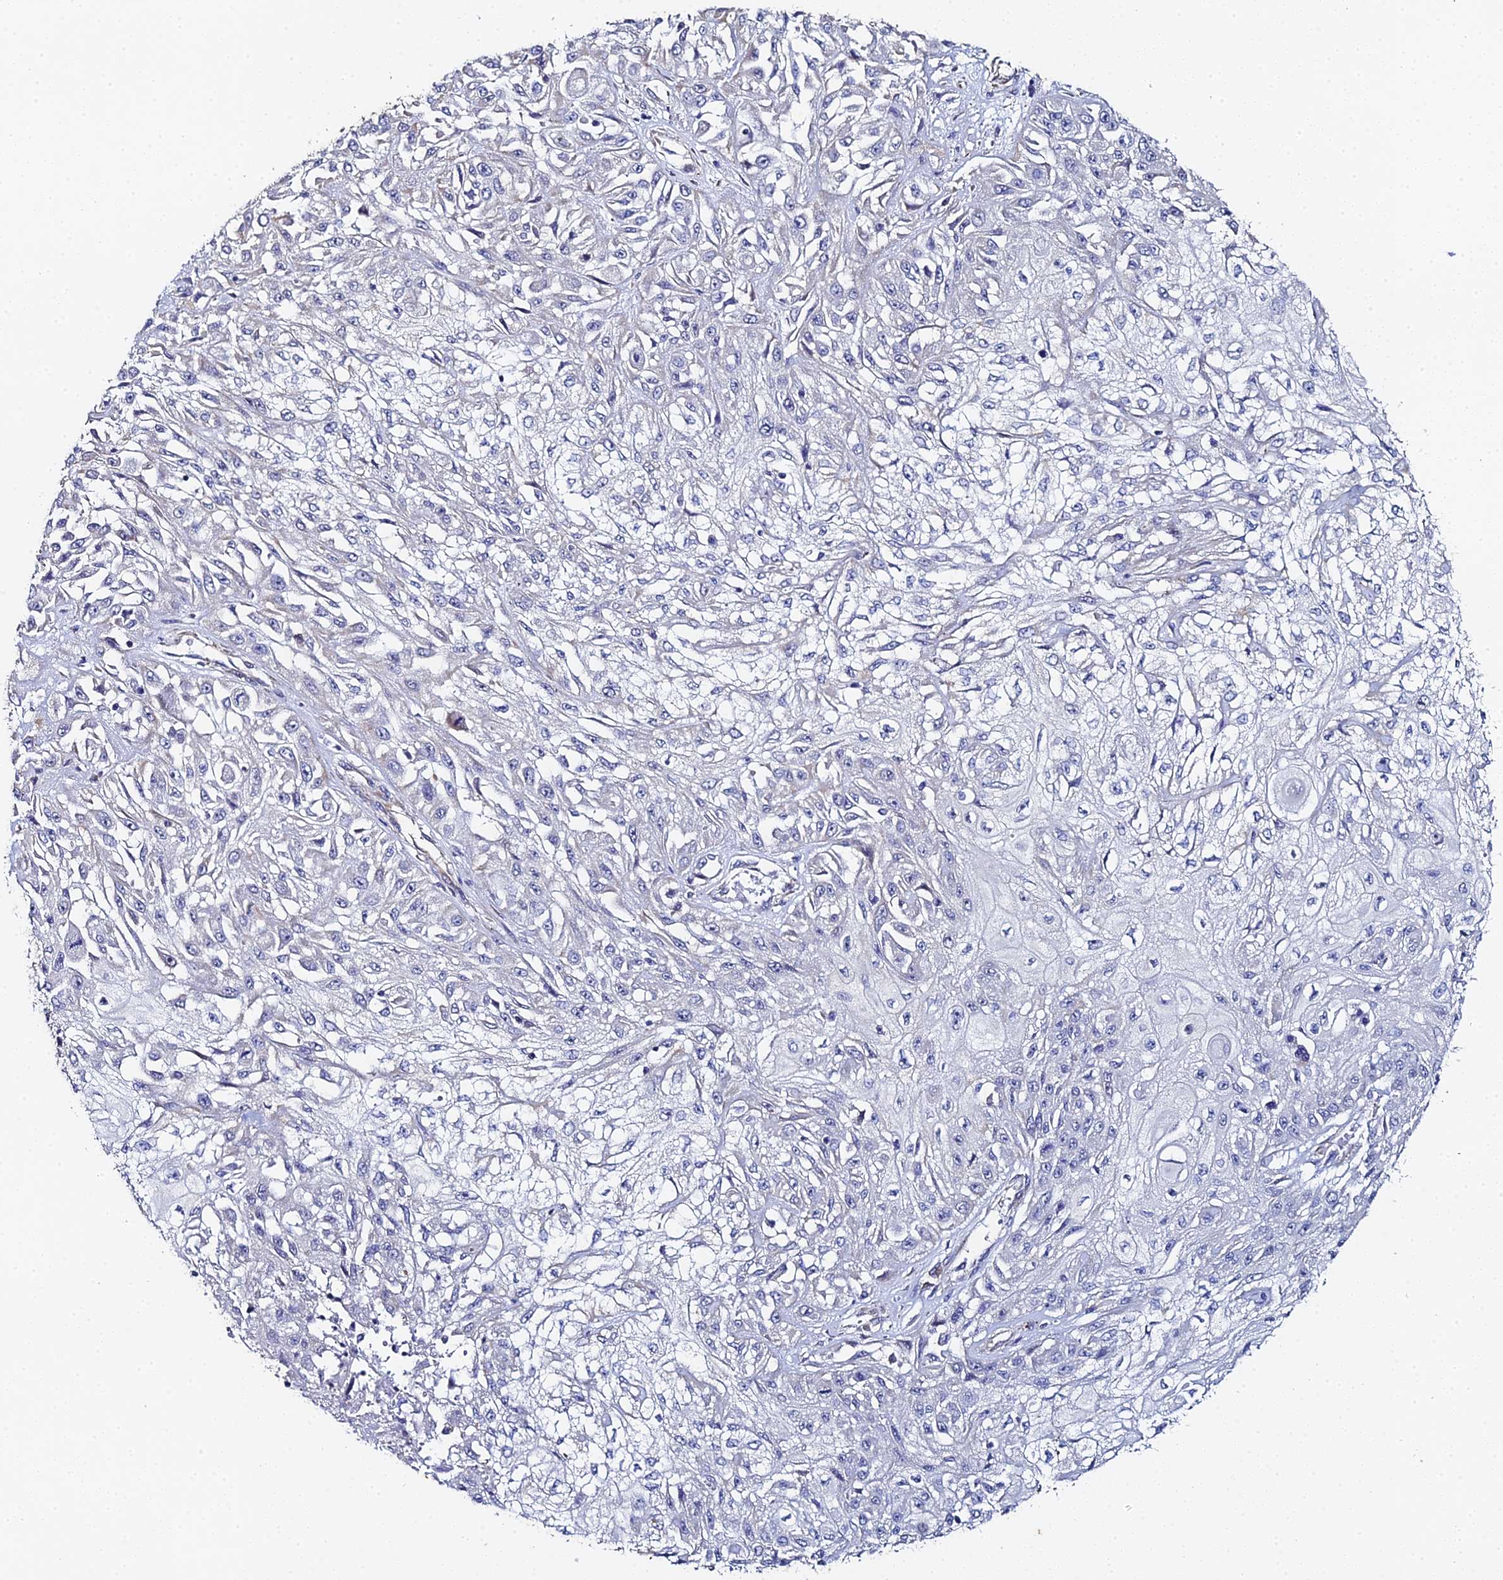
{"staining": {"intensity": "negative", "quantity": "none", "location": "none"}, "tissue": "skin cancer", "cell_type": "Tumor cells", "image_type": "cancer", "snomed": [{"axis": "morphology", "description": "Squamous cell carcinoma, NOS"}, {"axis": "morphology", "description": "Squamous cell carcinoma, metastatic, NOS"}, {"axis": "topography", "description": "Skin"}, {"axis": "topography", "description": "Lymph node"}], "caption": "This is an immunohistochemistry micrograph of skin squamous cell carcinoma. There is no expression in tumor cells.", "gene": "ENSG00000268674", "patient": {"sex": "male", "age": 75}}